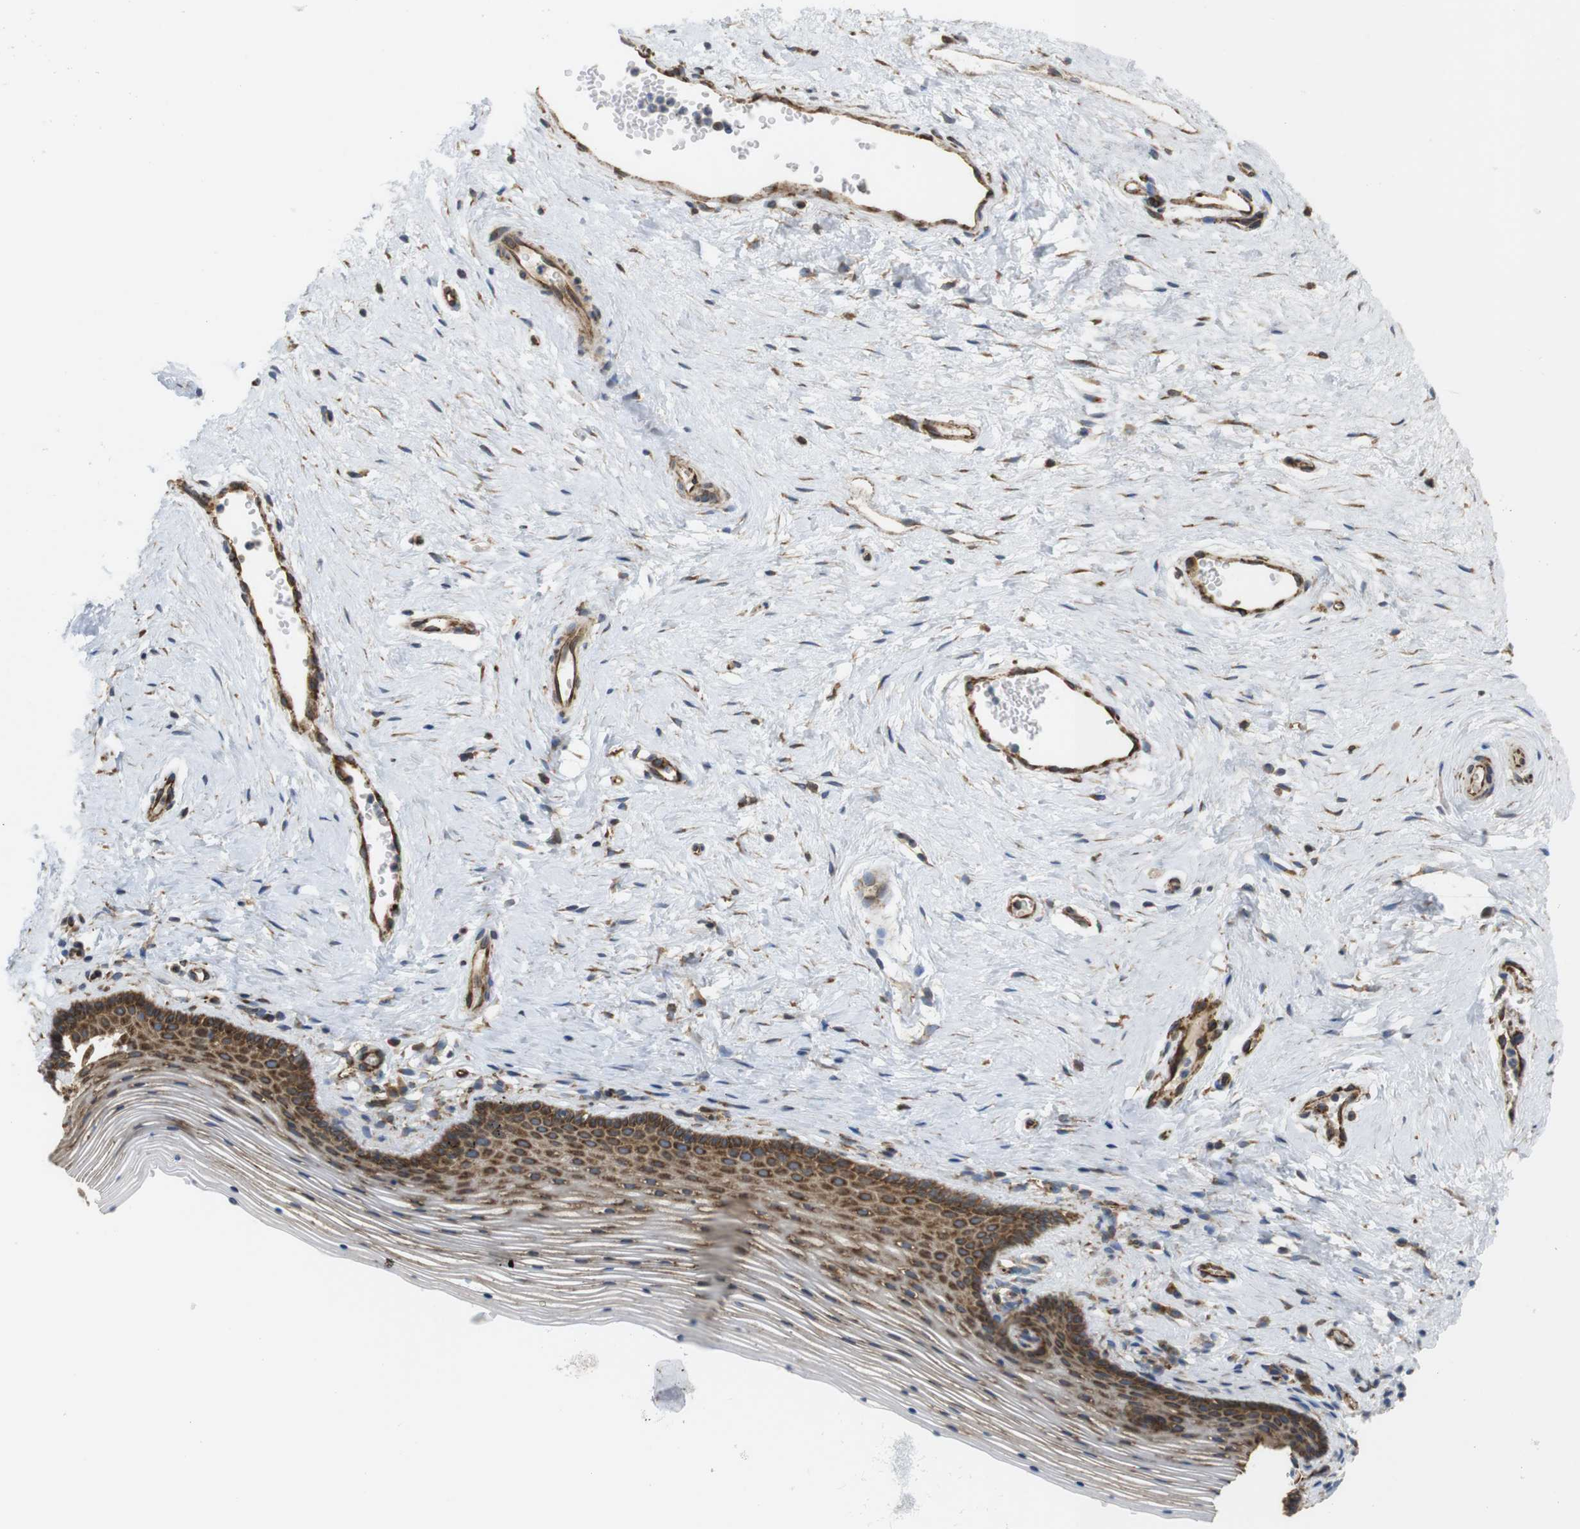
{"staining": {"intensity": "moderate", "quantity": ">75%", "location": "cytoplasmic/membranous"}, "tissue": "vagina", "cell_type": "Squamous epithelial cells", "image_type": "normal", "snomed": [{"axis": "morphology", "description": "Normal tissue, NOS"}, {"axis": "topography", "description": "Vagina"}], "caption": "The photomicrograph displays immunohistochemical staining of unremarkable vagina. There is moderate cytoplasmic/membranous expression is present in approximately >75% of squamous epithelial cells. The protein of interest is stained brown, and the nuclei are stained in blue (DAB (3,3'-diaminobenzidine) IHC with brightfield microscopy, high magnification).", "gene": "PCNX2", "patient": {"sex": "female", "age": 32}}